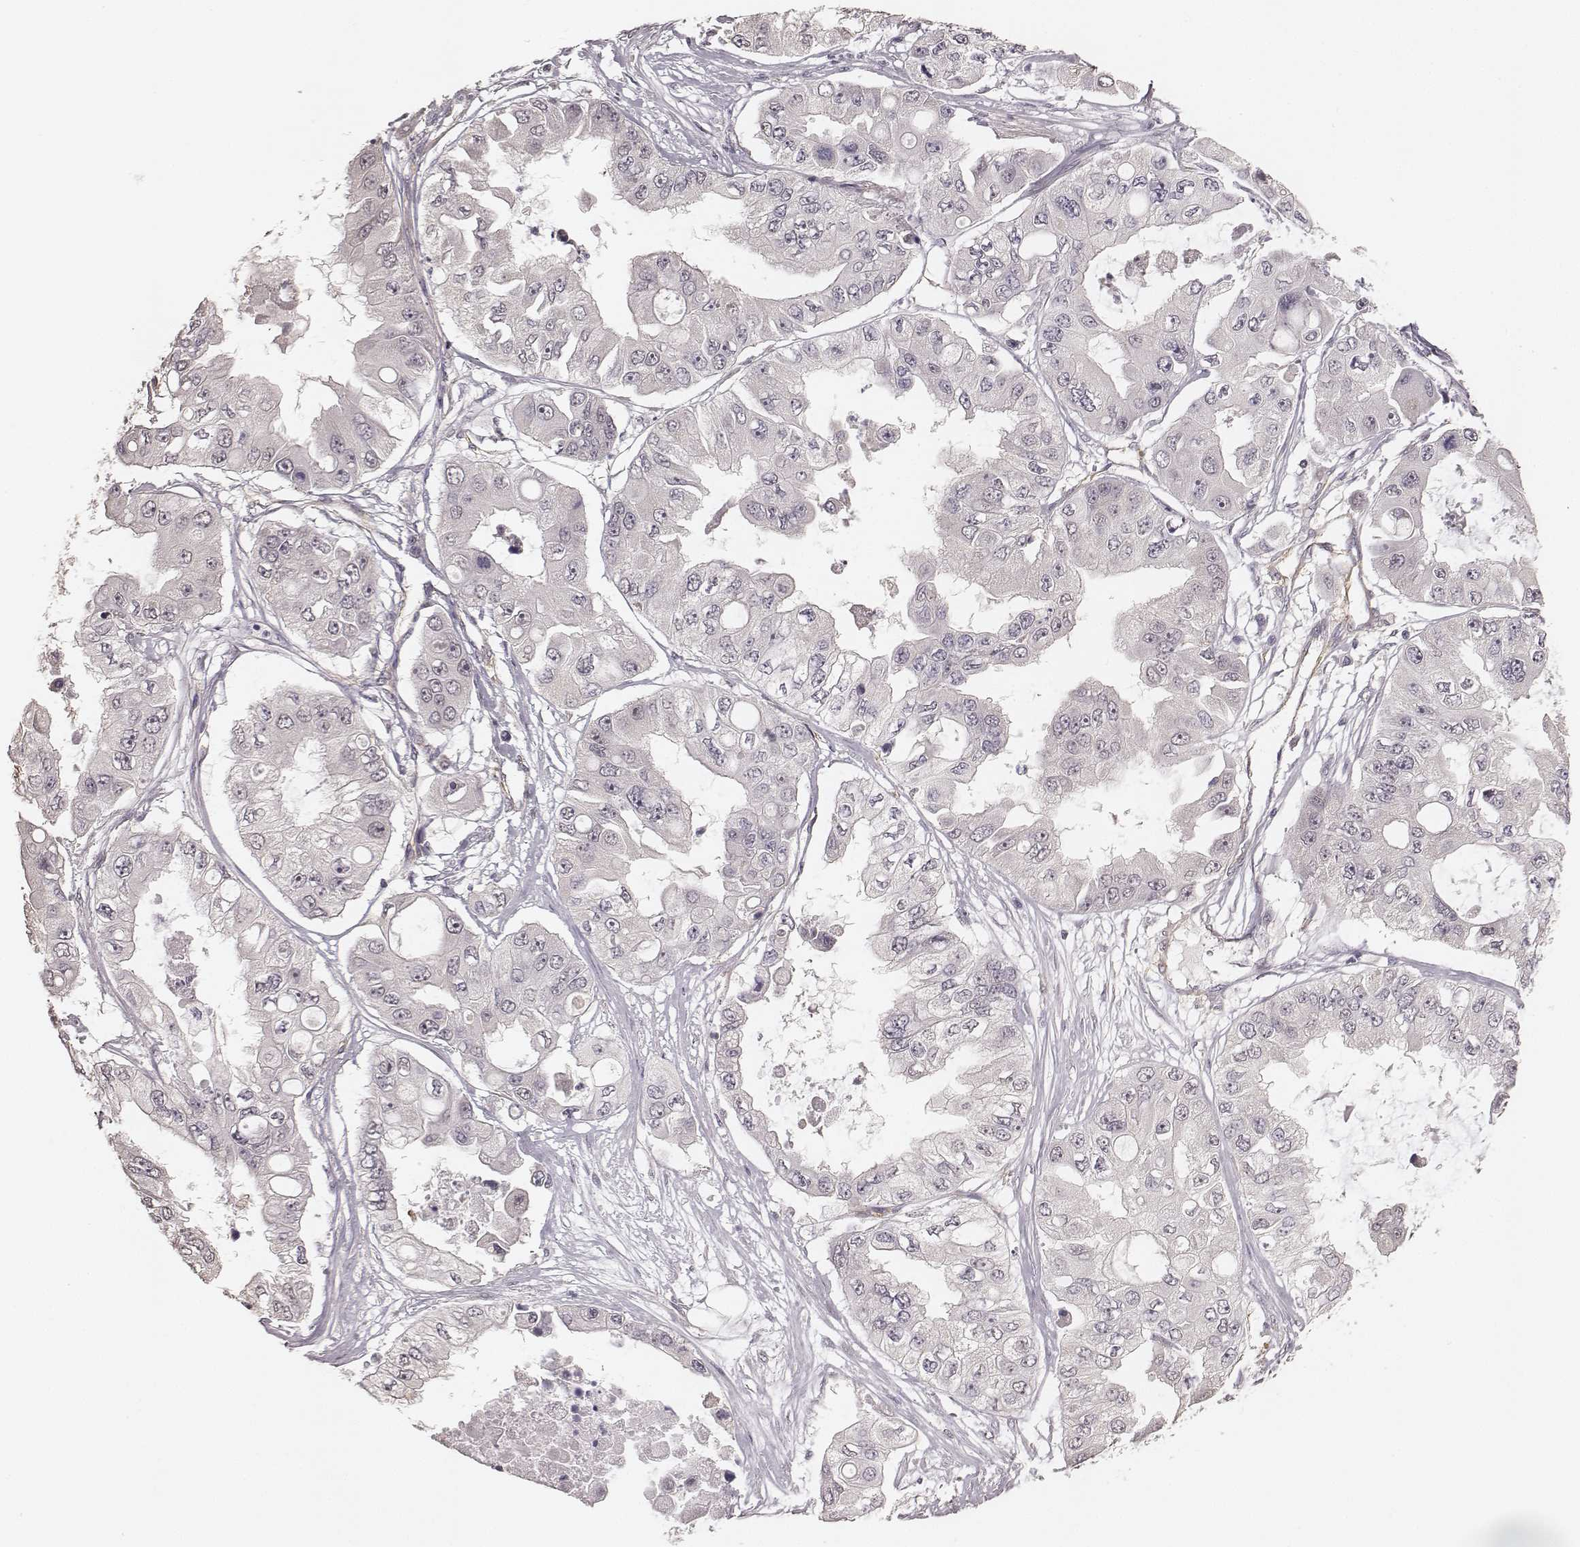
{"staining": {"intensity": "negative", "quantity": "none", "location": "none"}, "tissue": "ovarian cancer", "cell_type": "Tumor cells", "image_type": "cancer", "snomed": [{"axis": "morphology", "description": "Cystadenocarcinoma, serous, NOS"}, {"axis": "topography", "description": "Ovary"}], "caption": "A high-resolution photomicrograph shows immunohistochemistry (IHC) staining of ovarian cancer, which displays no significant positivity in tumor cells. Nuclei are stained in blue.", "gene": "LY6K", "patient": {"sex": "female", "age": 56}}